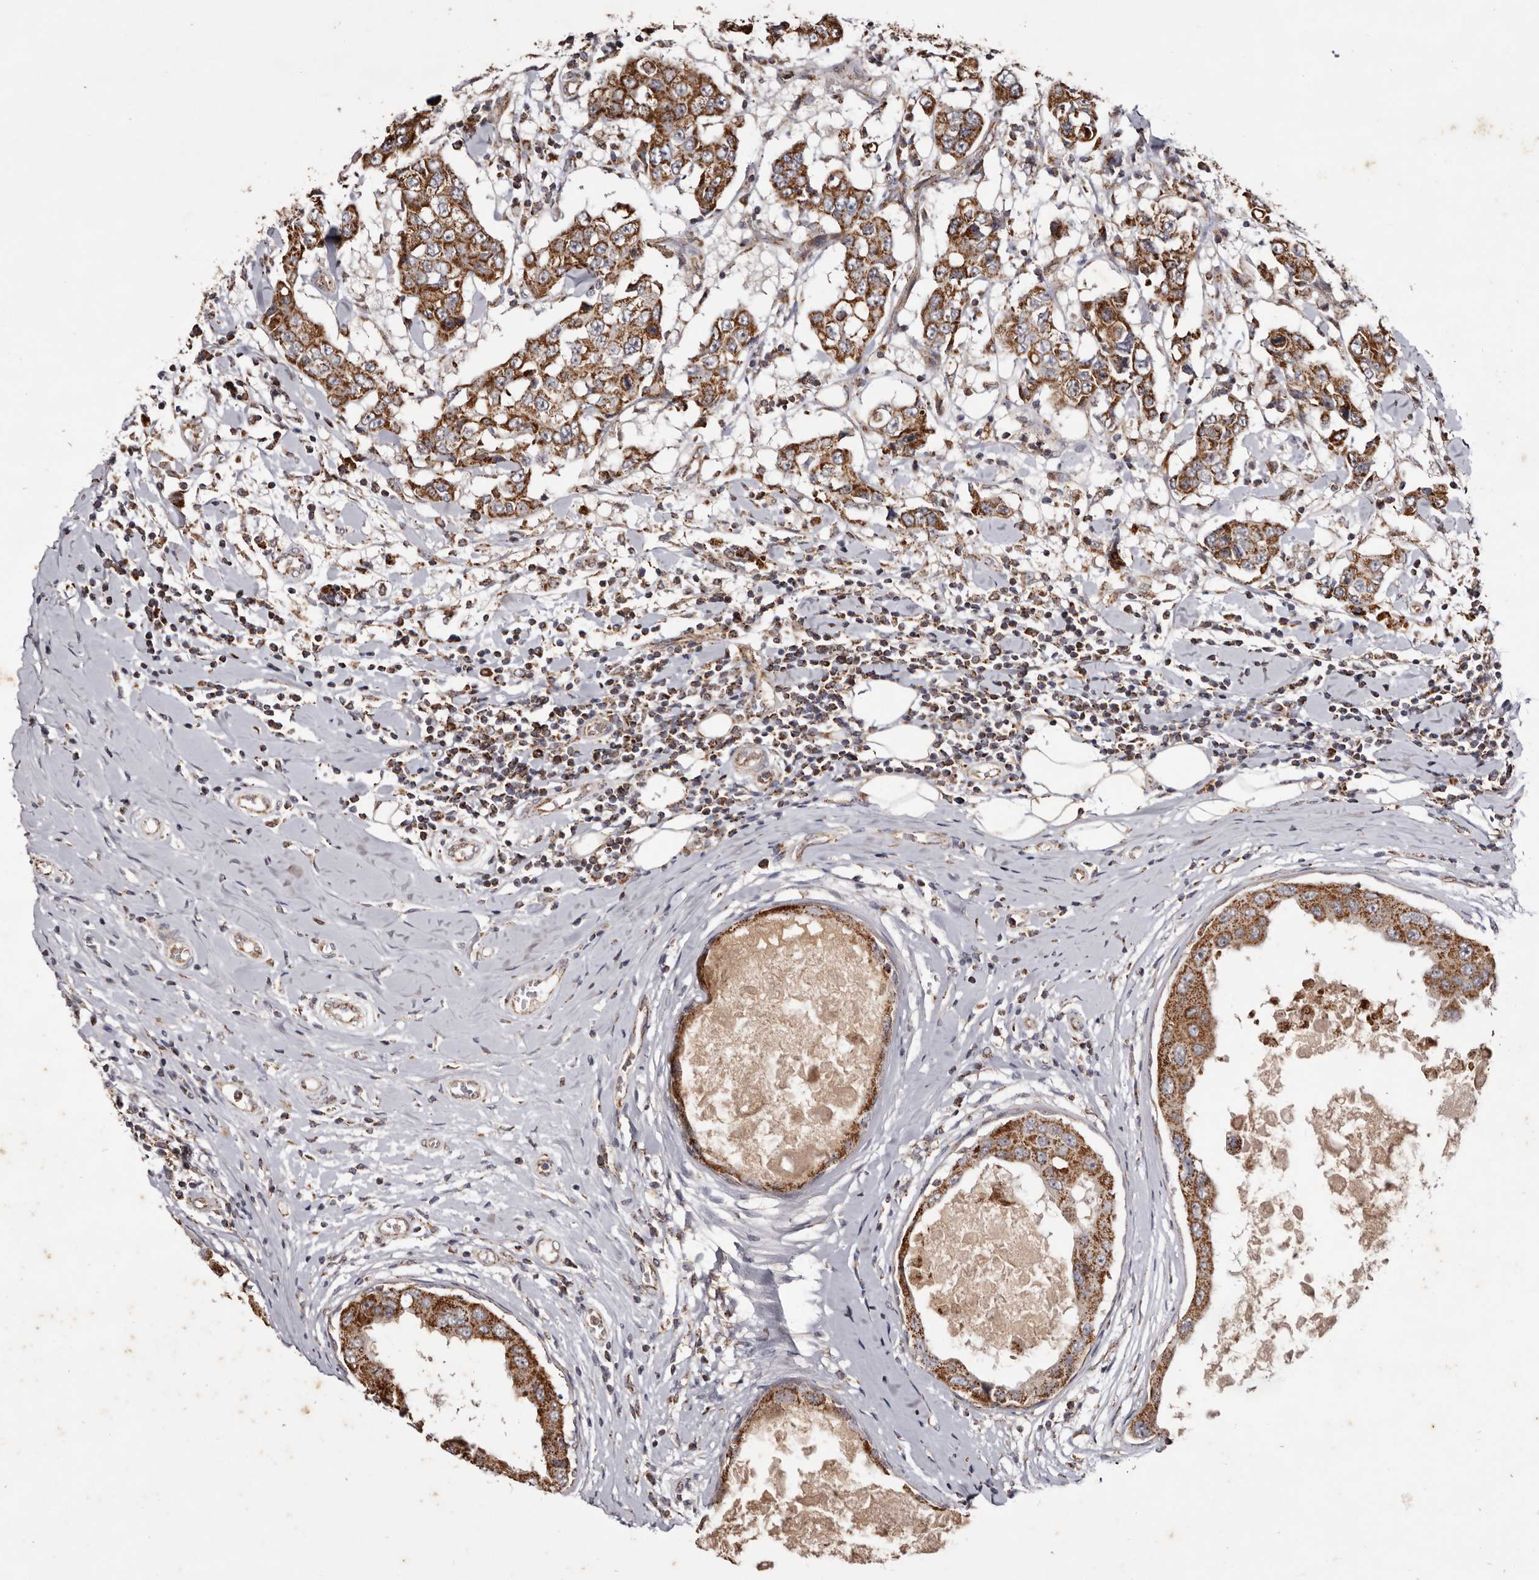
{"staining": {"intensity": "strong", "quantity": ">75%", "location": "cytoplasmic/membranous"}, "tissue": "breast cancer", "cell_type": "Tumor cells", "image_type": "cancer", "snomed": [{"axis": "morphology", "description": "Duct carcinoma"}, {"axis": "topography", "description": "Breast"}], "caption": "Immunohistochemical staining of breast intraductal carcinoma exhibits high levels of strong cytoplasmic/membranous protein expression in approximately >75% of tumor cells. (DAB (3,3'-diaminobenzidine) IHC, brown staining for protein, blue staining for nuclei).", "gene": "CPLANE2", "patient": {"sex": "female", "age": 27}}